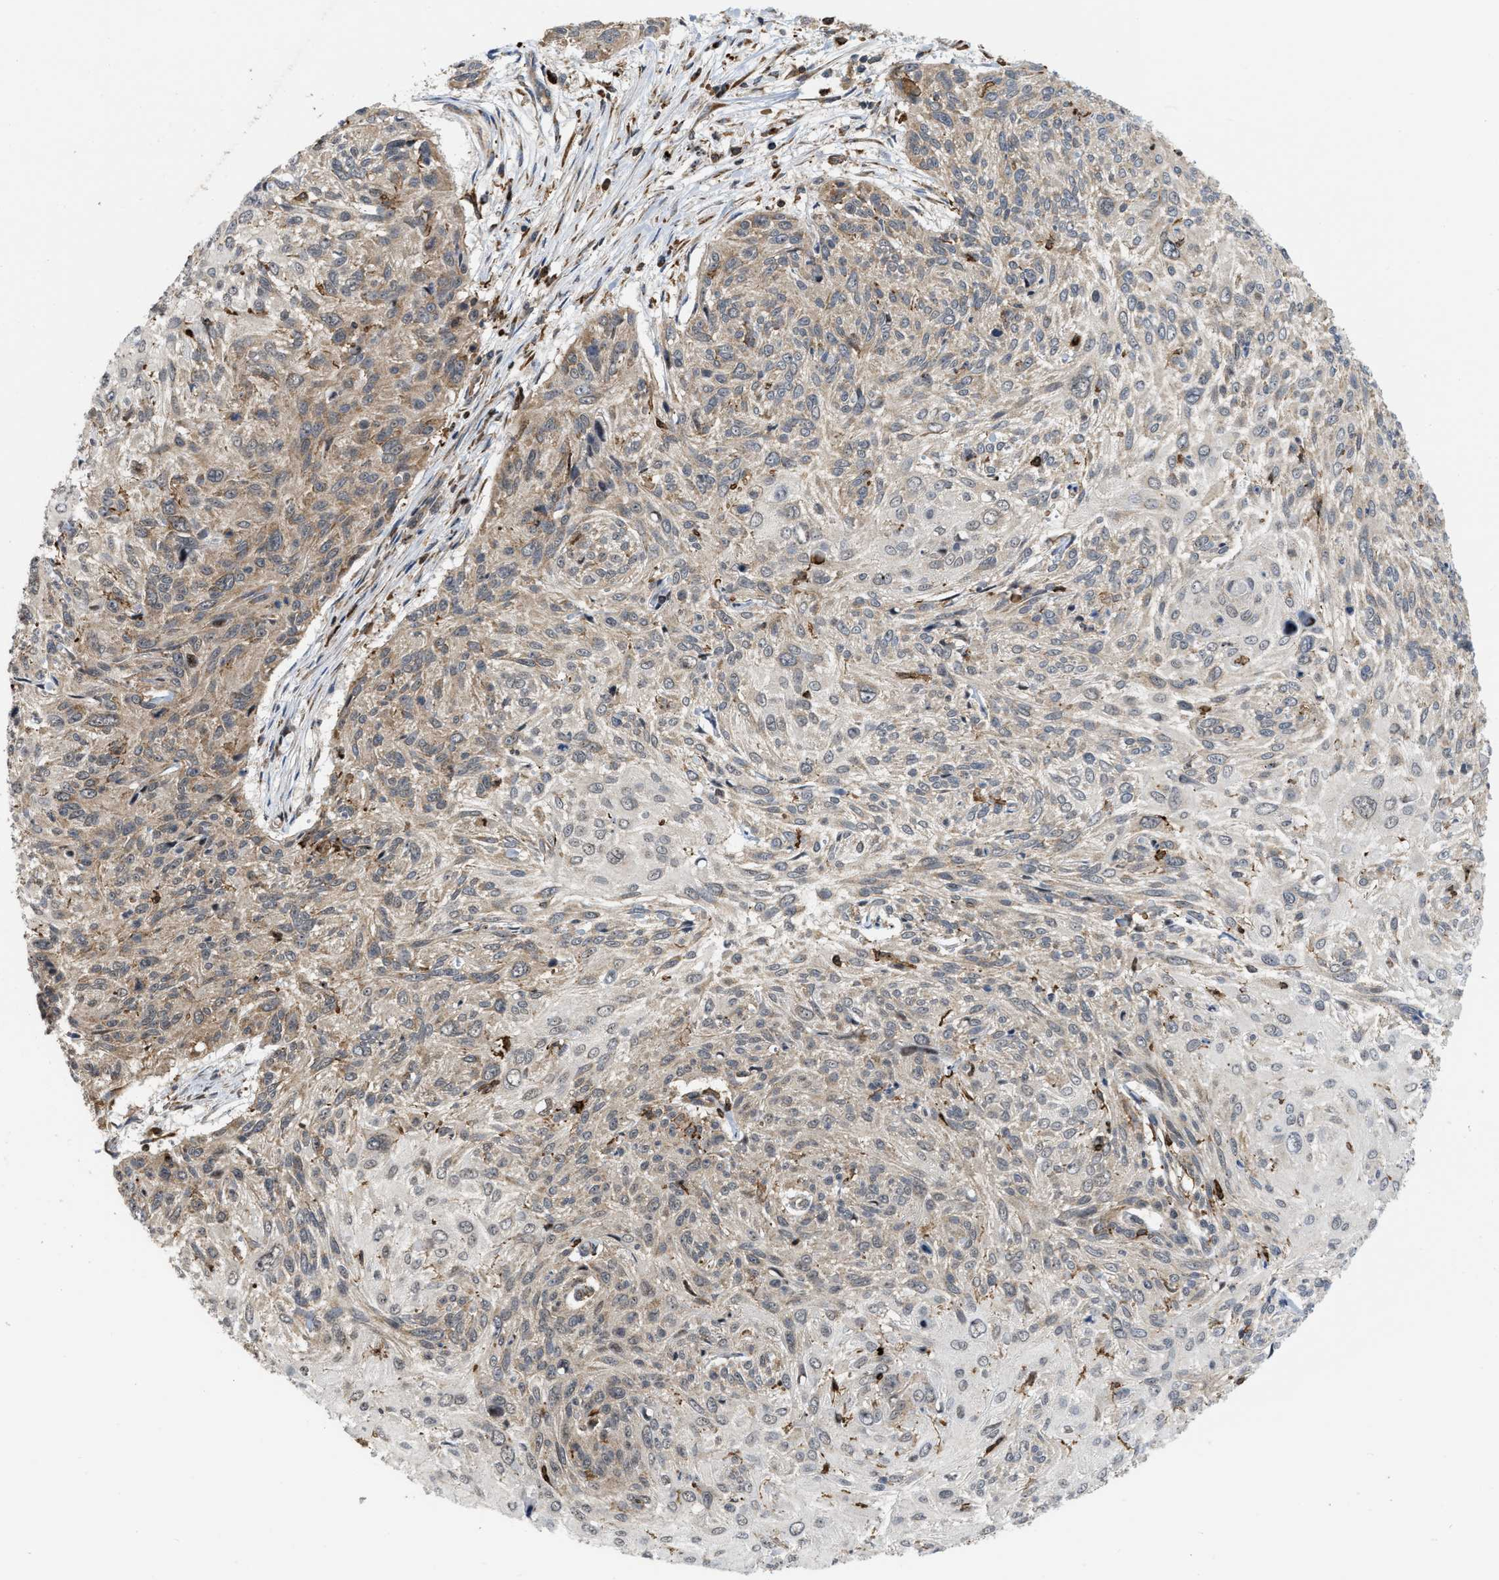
{"staining": {"intensity": "weak", "quantity": "<25%", "location": "cytoplasmic/membranous"}, "tissue": "cervical cancer", "cell_type": "Tumor cells", "image_type": "cancer", "snomed": [{"axis": "morphology", "description": "Squamous cell carcinoma, NOS"}, {"axis": "topography", "description": "Cervix"}], "caption": "The IHC image has no significant staining in tumor cells of cervical squamous cell carcinoma tissue. Brightfield microscopy of immunohistochemistry (IHC) stained with DAB (3,3'-diaminobenzidine) (brown) and hematoxylin (blue), captured at high magnification.", "gene": "IQCE", "patient": {"sex": "female", "age": 51}}